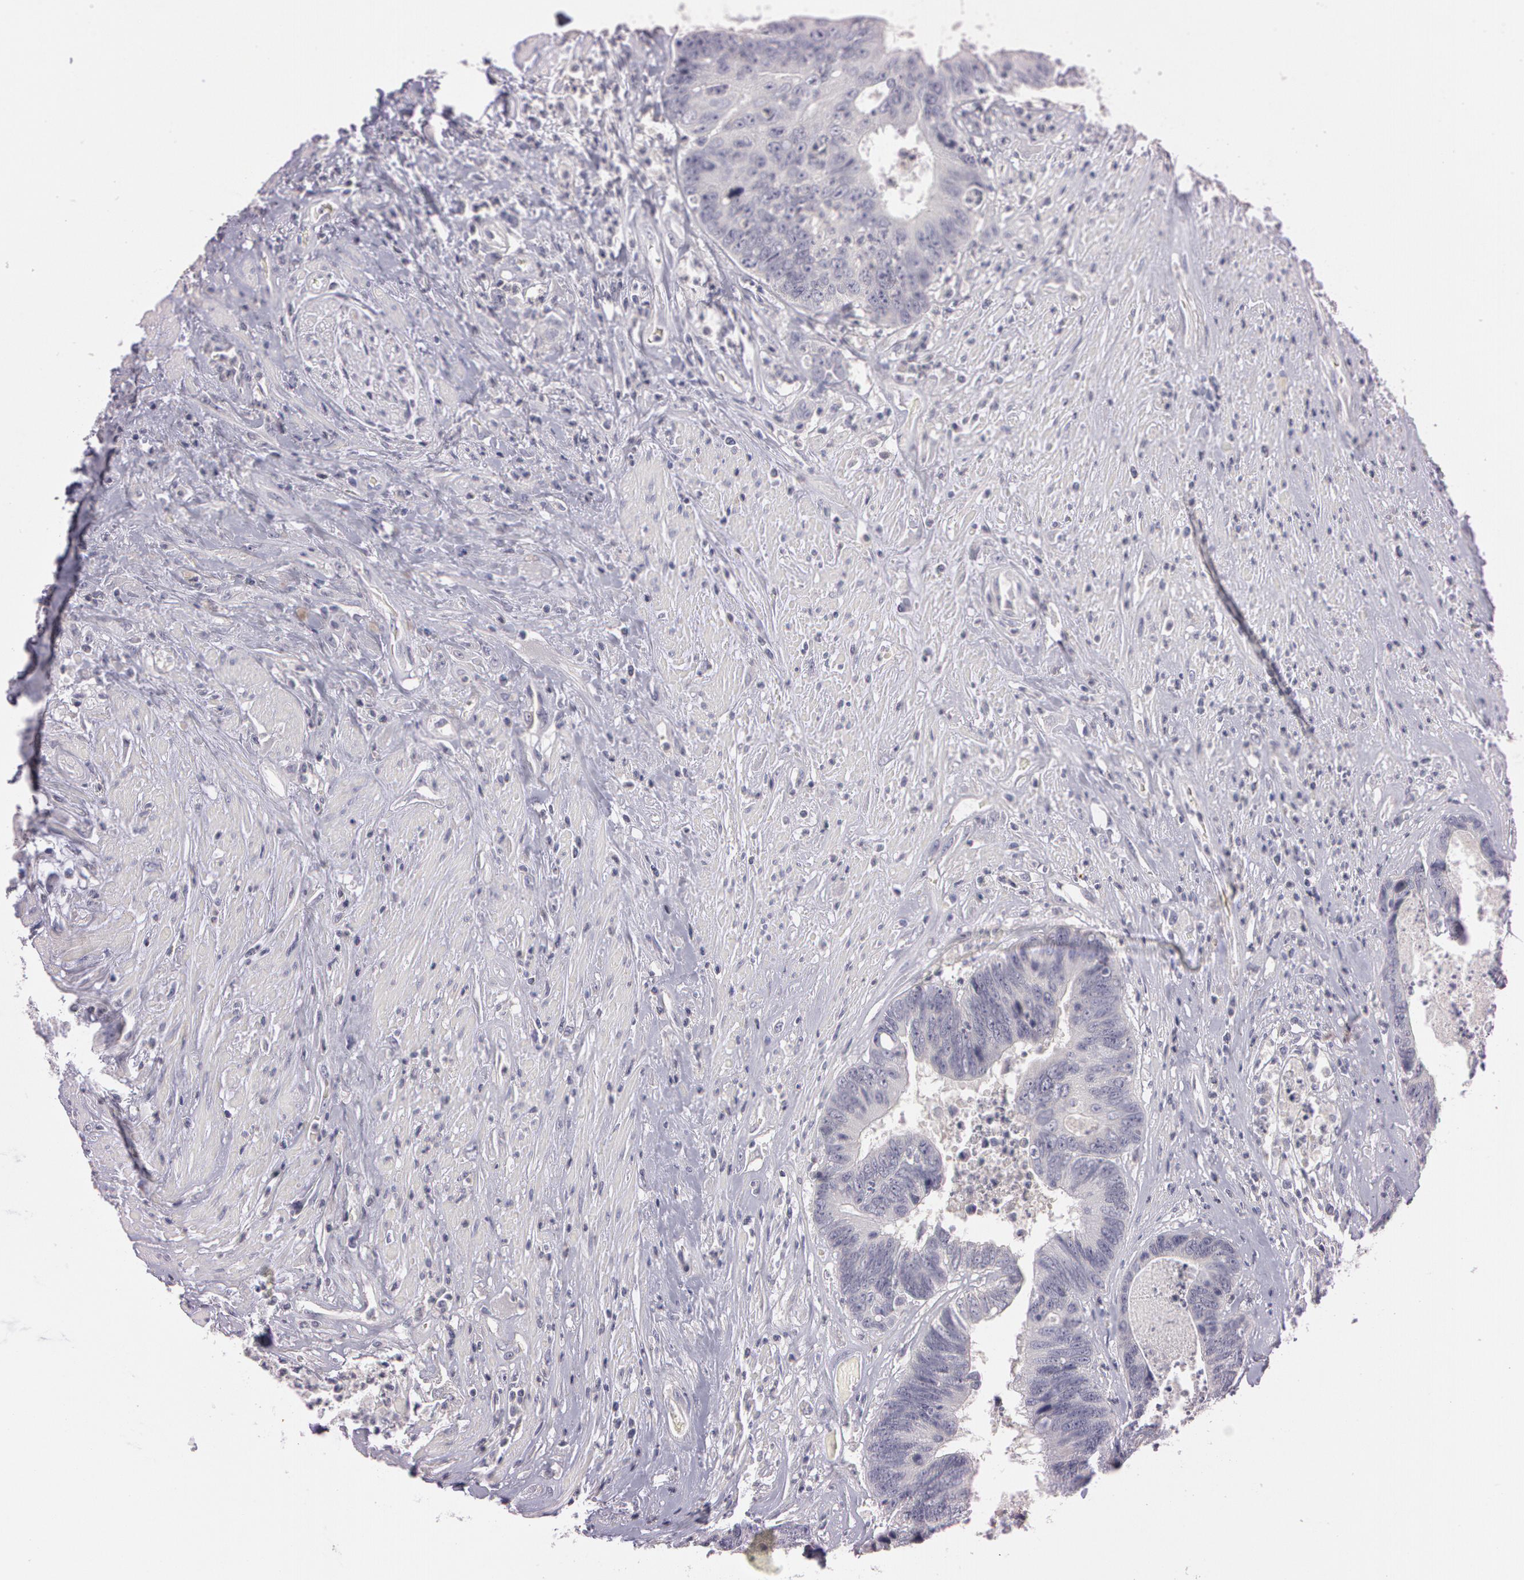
{"staining": {"intensity": "negative", "quantity": "none", "location": "none"}, "tissue": "colorectal cancer", "cell_type": "Tumor cells", "image_type": "cancer", "snomed": [{"axis": "morphology", "description": "Adenocarcinoma, NOS"}, {"axis": "topography", "description": "Rectum"}], "caption": "Immunohistochemistry of adenocarcinoma (colorectal) exhibits no positivity in tumor cells. The staining is performed using DAB brown chromogen with nuclei counter-stained in using hematoxylin.", "gene": "MXRA5", "patient": {"sex": "female", "age": 65}}